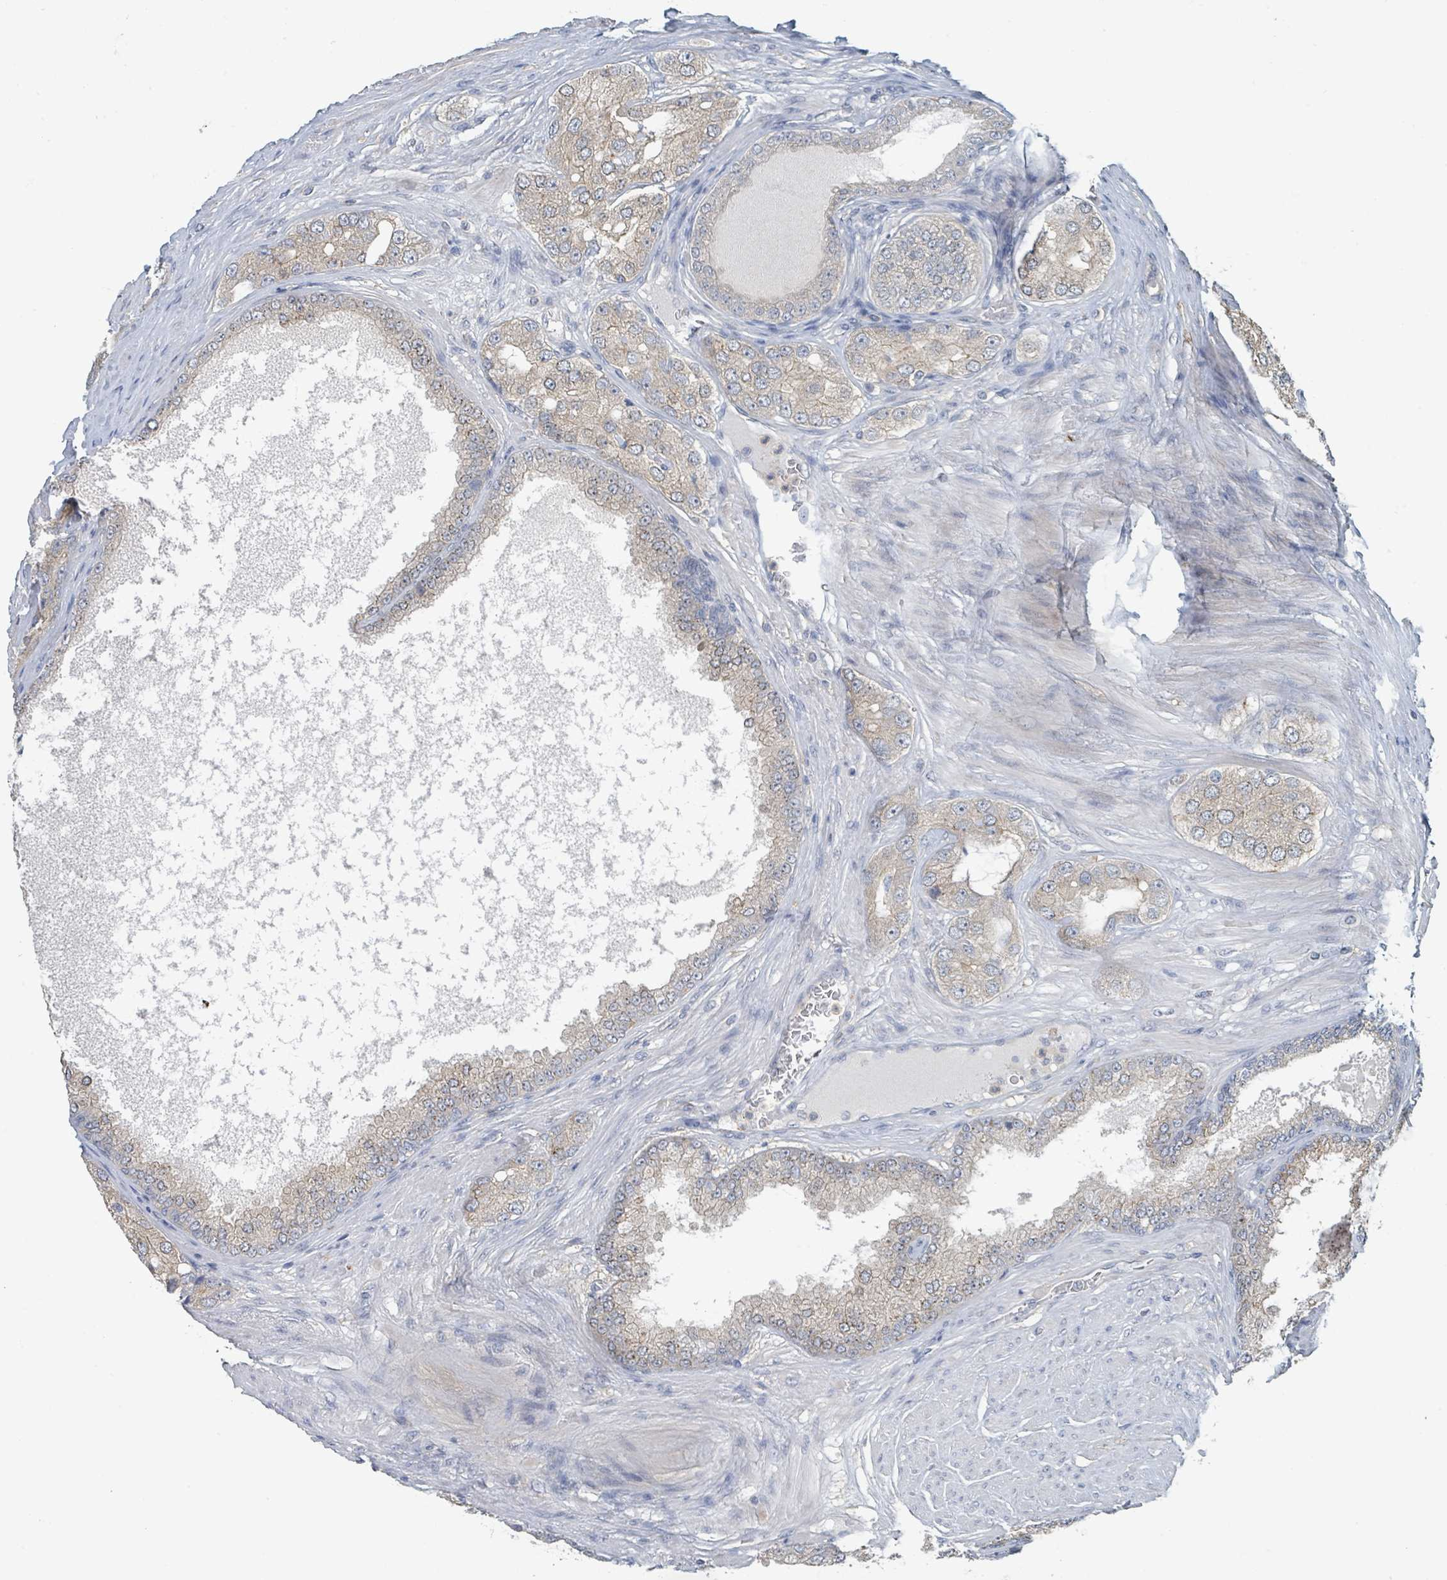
{"staining": {"intensity": "negative", "quantity": "none", "location": "none"}, "tissue": "prostate cancer", "cell_type": "Tumor cells", "image_type": "cancer", "snomed": [{"axis": "morphology", "description": "Adenocarcinoma, High grade"}, {"axis": "topography", "description": "Prostate"}], "caption": "Immunohistochemistry (IHC) image of neoplastic tissue: human prostate cancer (high-grade adenocarcinoma) stained with DAB (3,3'-diaminobenzidine) shows no significant protein expression in tumor cells.", "gene": "LRRC42", "patient": {"sex": "male", "age": 71}}